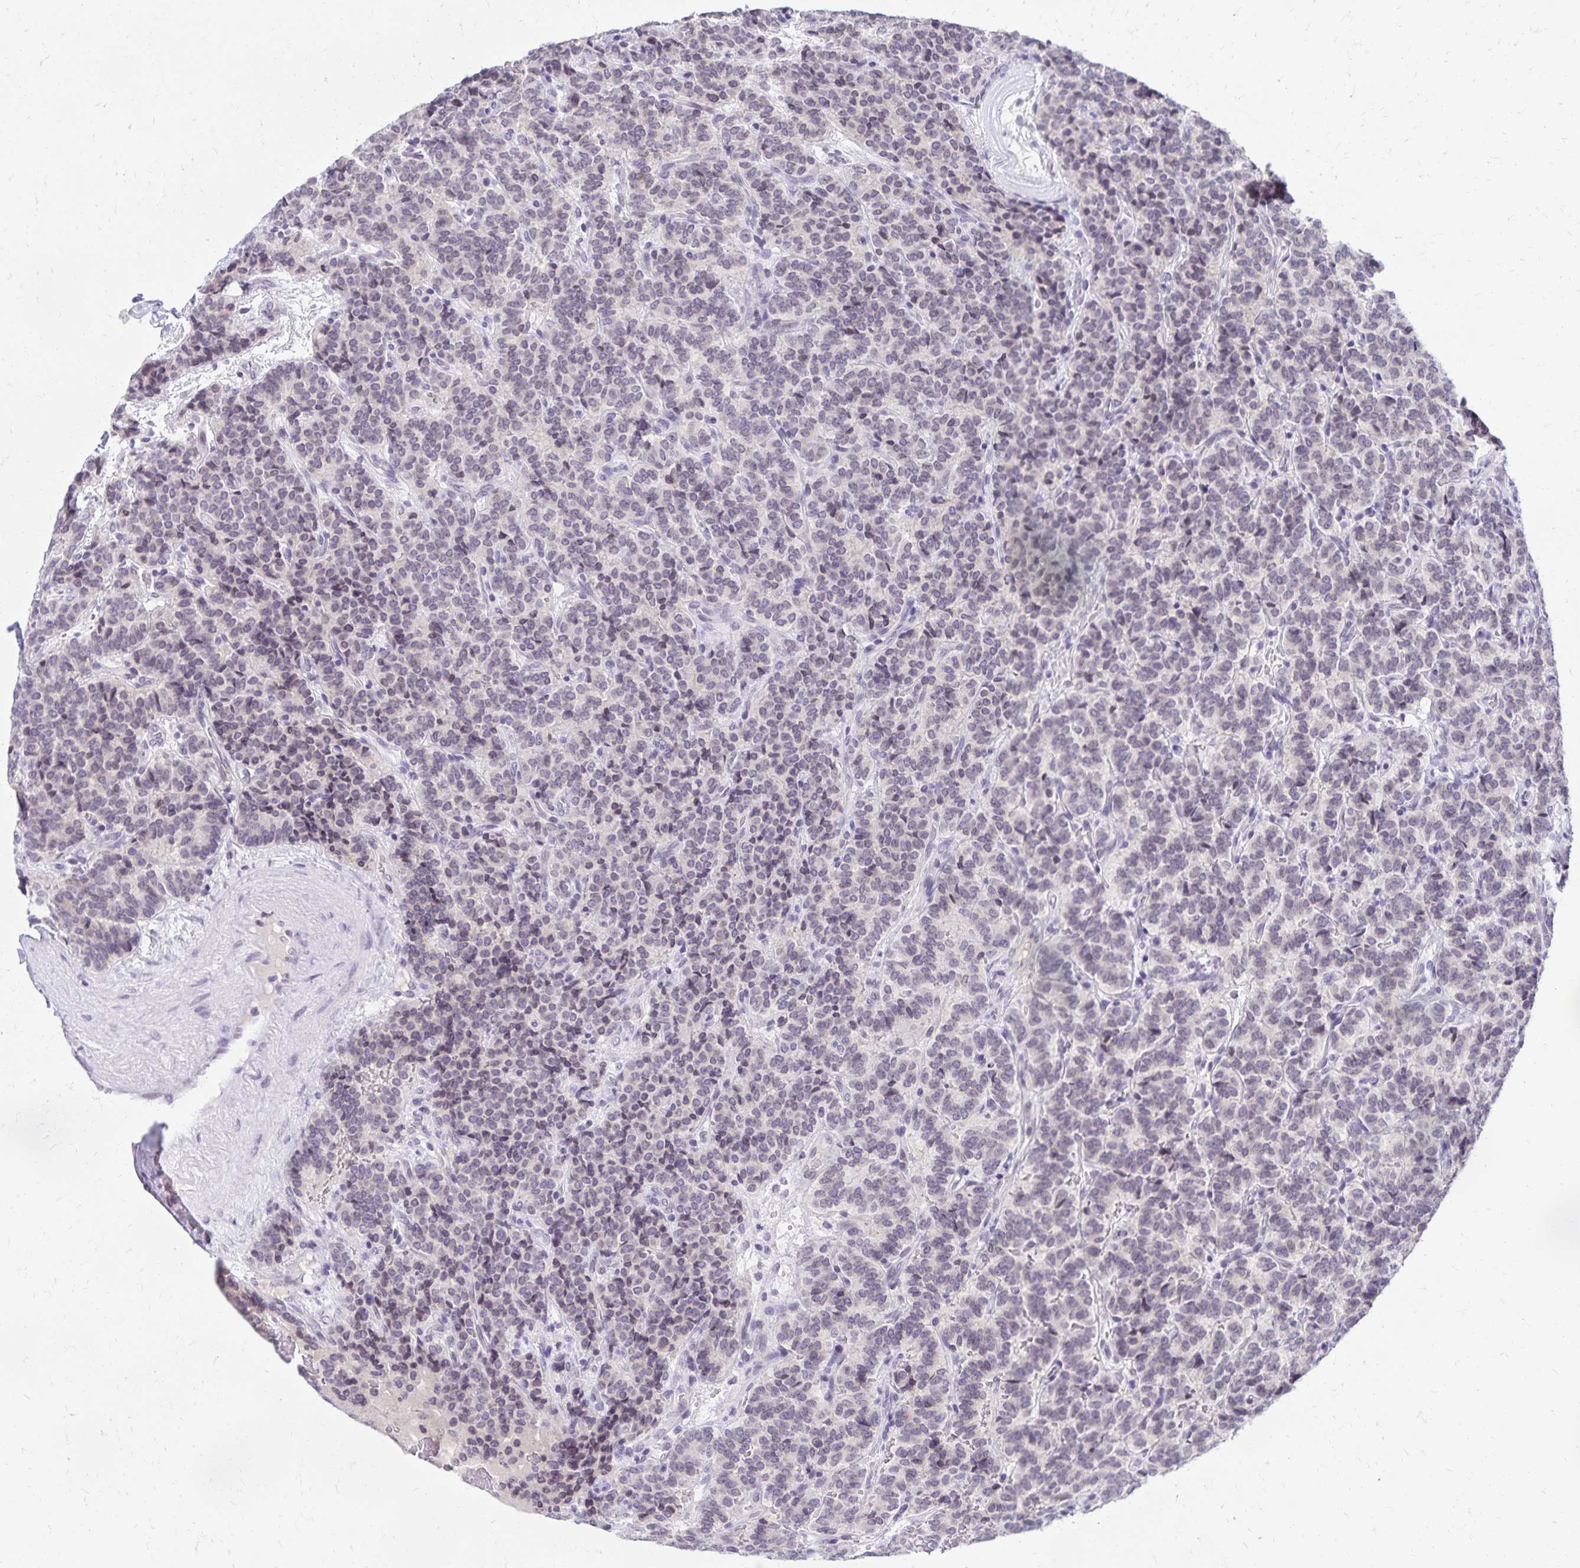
{"staining": {"intensity": "negative", "quantity": "none", "location": "none"}, "tissue": "carcinoid", "cell_type": "Tumor cells", "image_type": "cancer", "snomed": [{"axis": "morphology", "description": "Carcinoid, malignant, NOS"}, {"axis": "topography", "description": "Pancreas"}], "caption": "Micrograph shows no significant protein expression in tumor cells of carcinoid.", "gene": "FAM166C", "patient": {"sex": "male", "age": 36}}